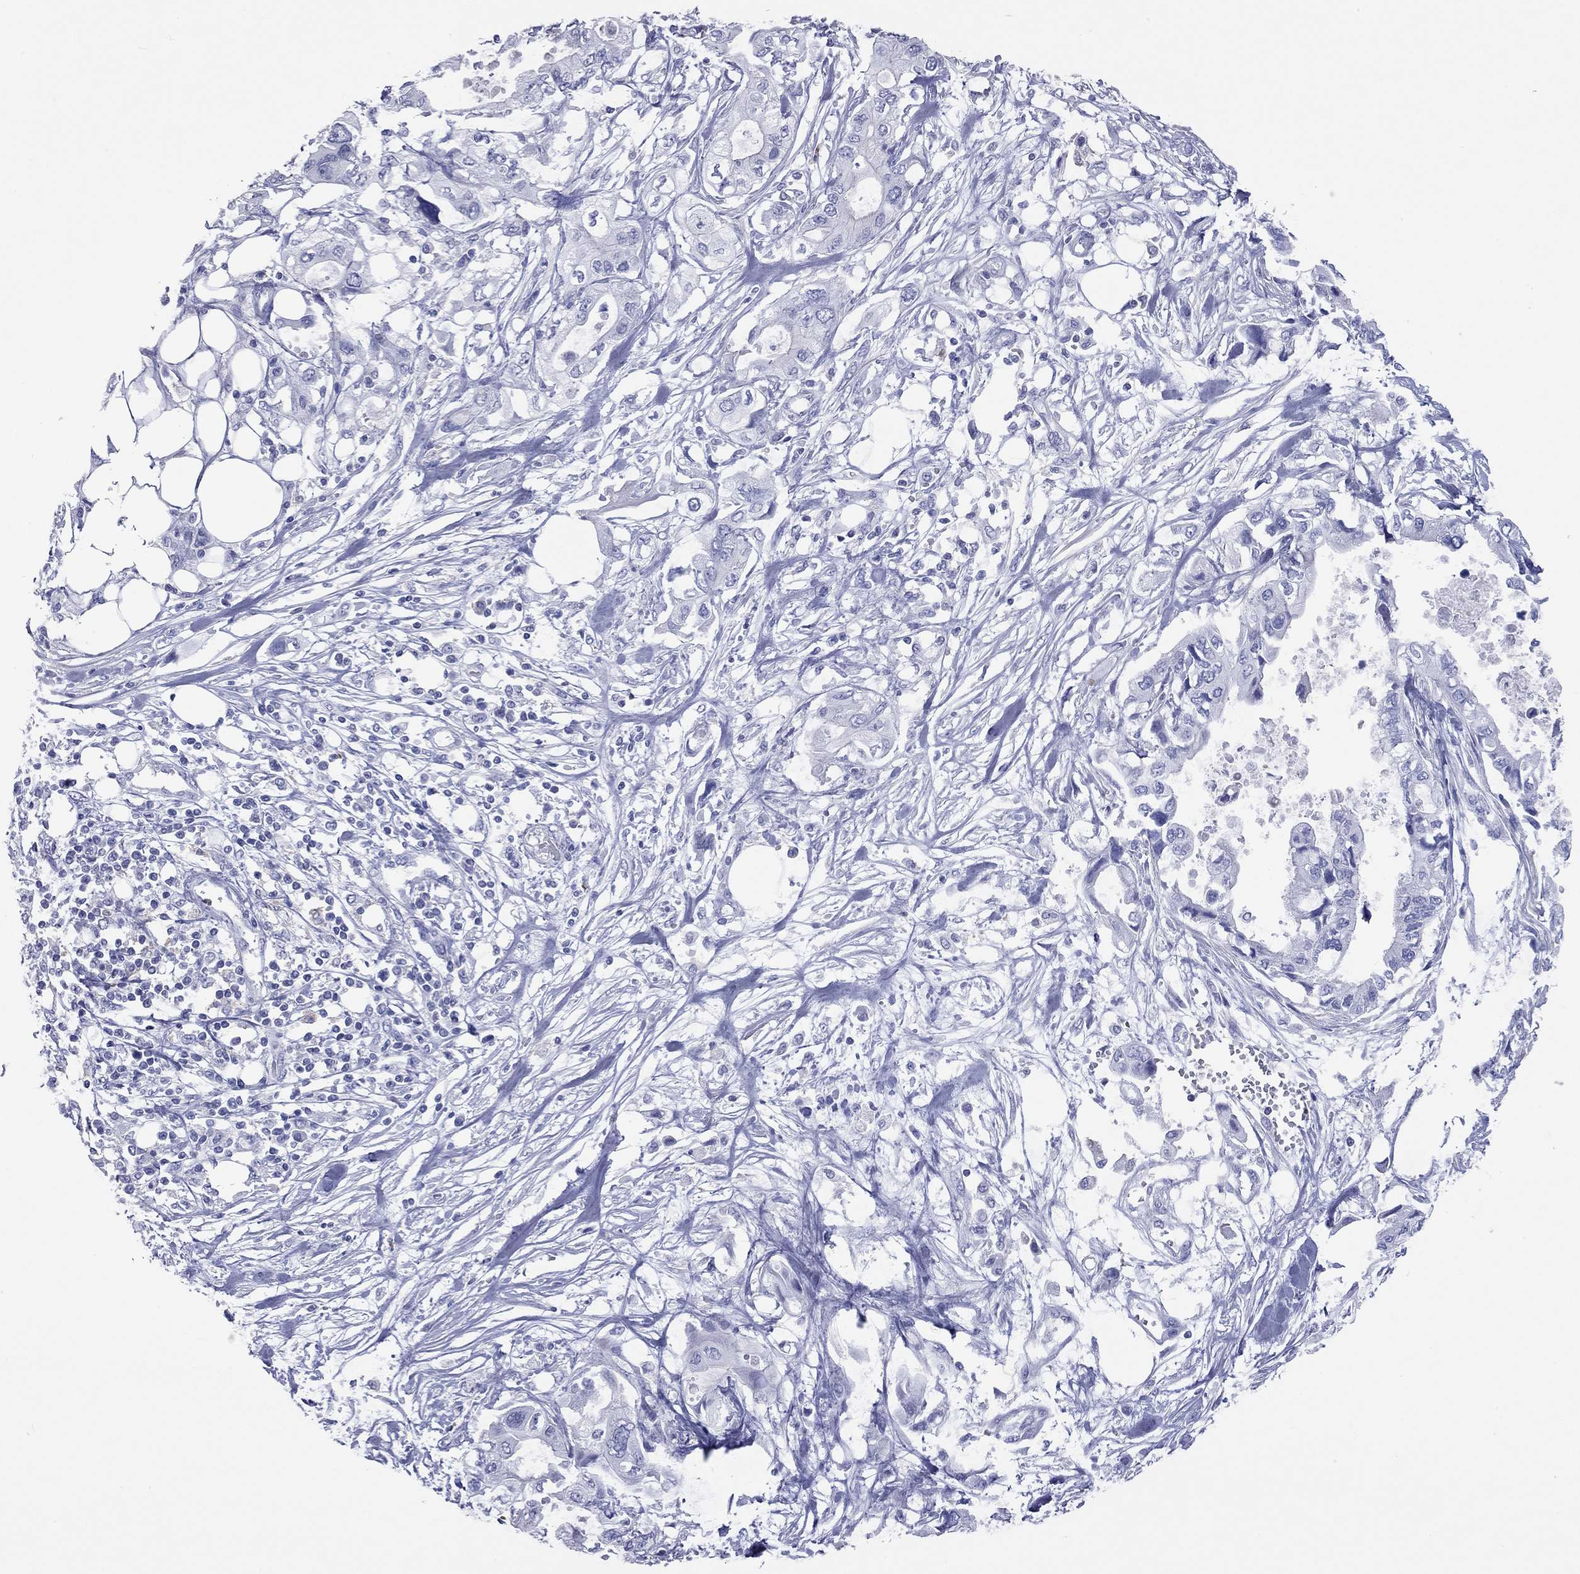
{"staining": {"intensity": "negative", "quantity": "none", "location": "none"}, "tissue": "pancreatic cancer", "cell_type": "Tumor cells", "image_type": "cancer", "snomed": [{"axis": "morphology", "description": "Adenocarcinoma, NOS"}, {"axis": "topography", "description": "Pancreas"}], "caption": "Pancreatic cancer (adenocarcinoma) was stained to show a protein in brown. There is no significant positivity in tumor cells.", "gene": "ACTL7B", "patient": {"sex": "female", "age": 63}}